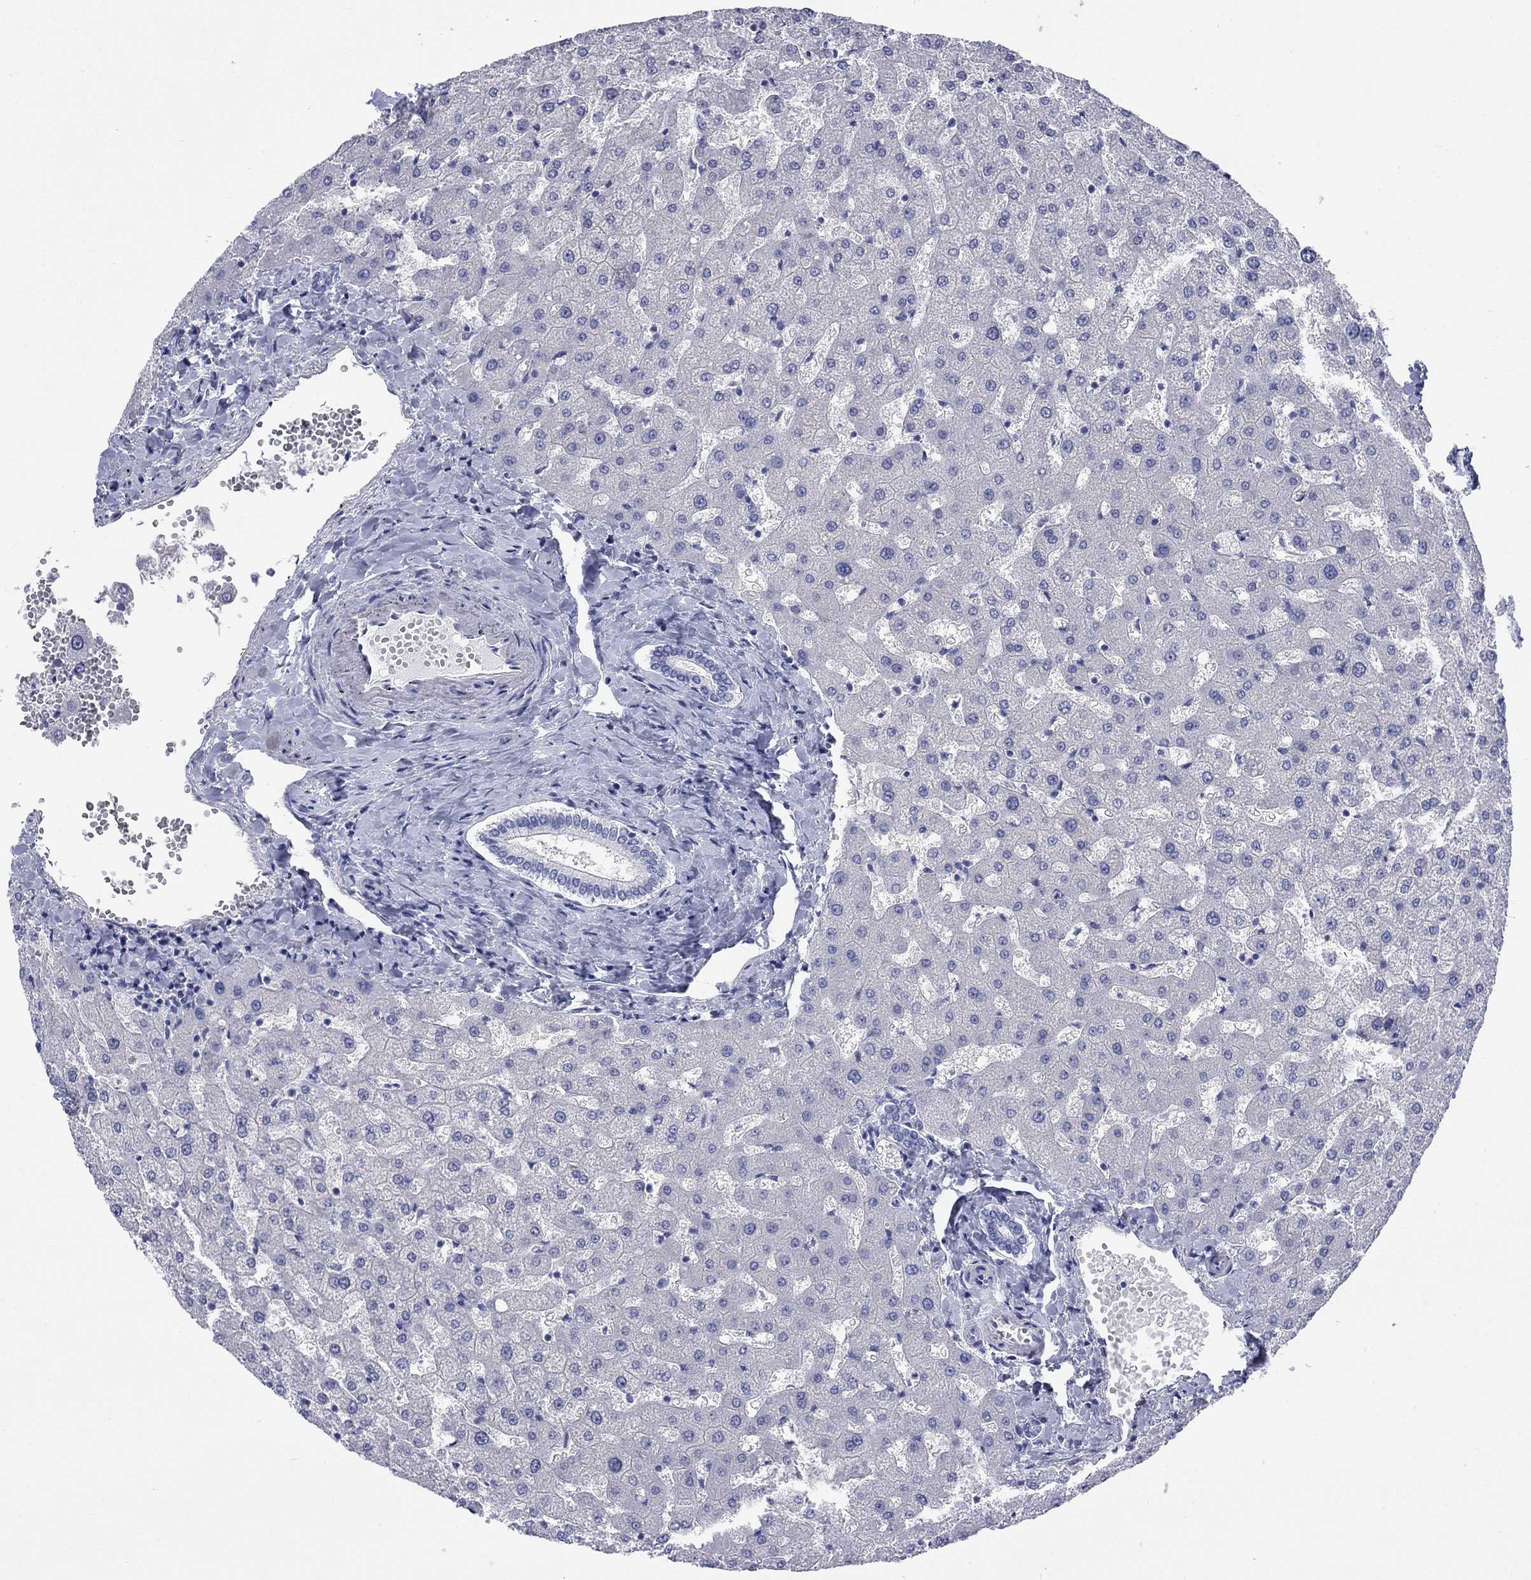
{"staining": {"intensity": "negative", "quantity": "none", "location": "none"}, "tissue": "liver", "cell_type": "Cholangiocytes", "image_type": "normal", "snomed": [{"axis": "morphology", "description": "Normal tissue, NOS"}, {"axis": "topography", "description": "Liver"}], "caption": "Immunohistochemistry (IHC) histopathology image of normal liver: liver stained with DAB exhibits no significant protein expression in cholangiocytes.", "gene": "IGF2BP3", "patient": {"sex": "female", "age": 50}}